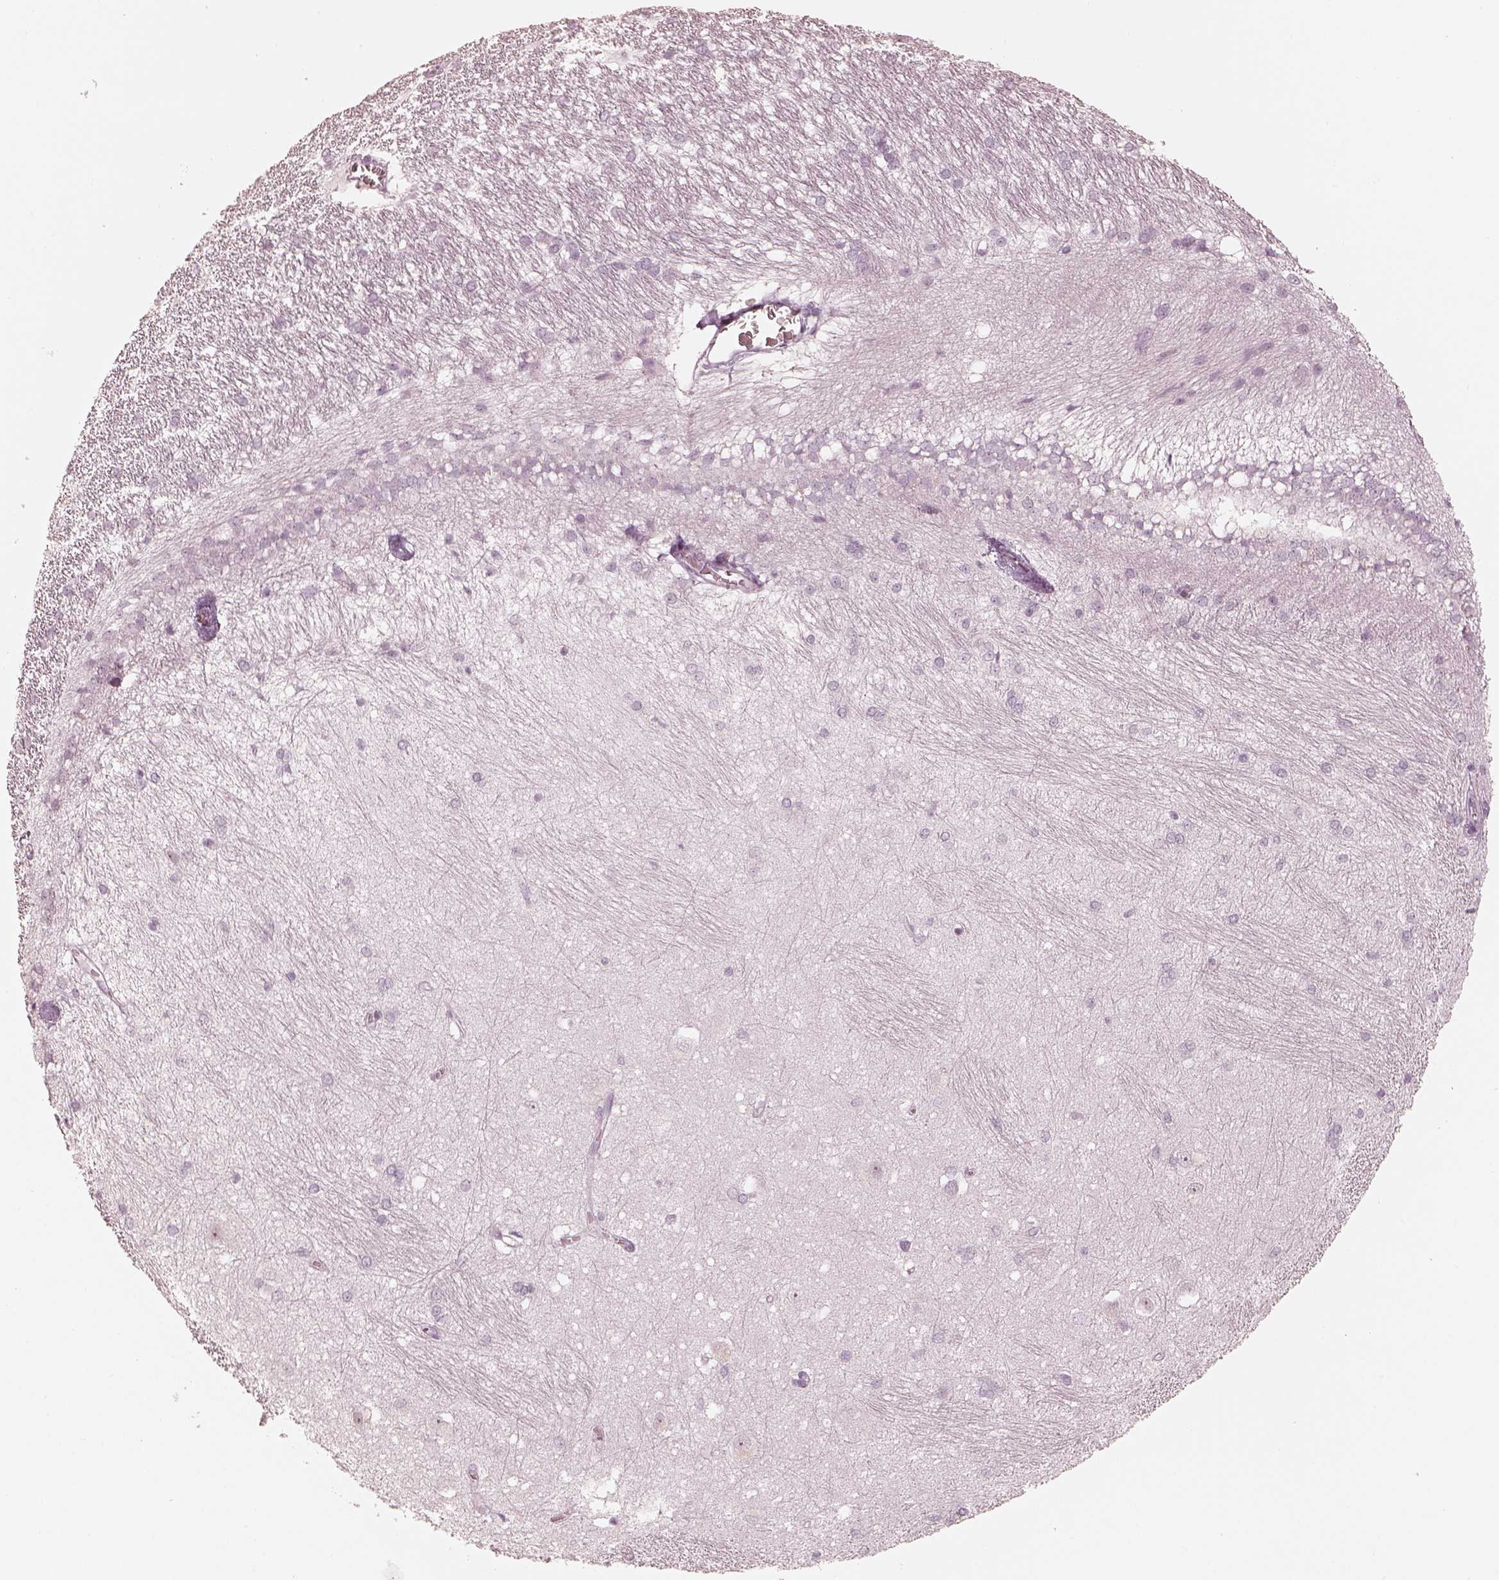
{"staining": {"intensity": "negative", "quantity": "none", "location": "none"}, "tissue": "hippocampus", "cell_type": "Glial cells", "image_type": "normal", "snomed": [{"axis": "morphology", "description": "Normal tissue, NOS"}, {"axis": "topography", "description": "Cerebral cortex"}, {"axis": "topography", "description": "Hippocampus"}], "caption": "There is no significant staining in glial cells of hippocampus. Nuclei are stained in blue.", "gene": "CALR3", "patient": {"sex": "female", "age": 19}}